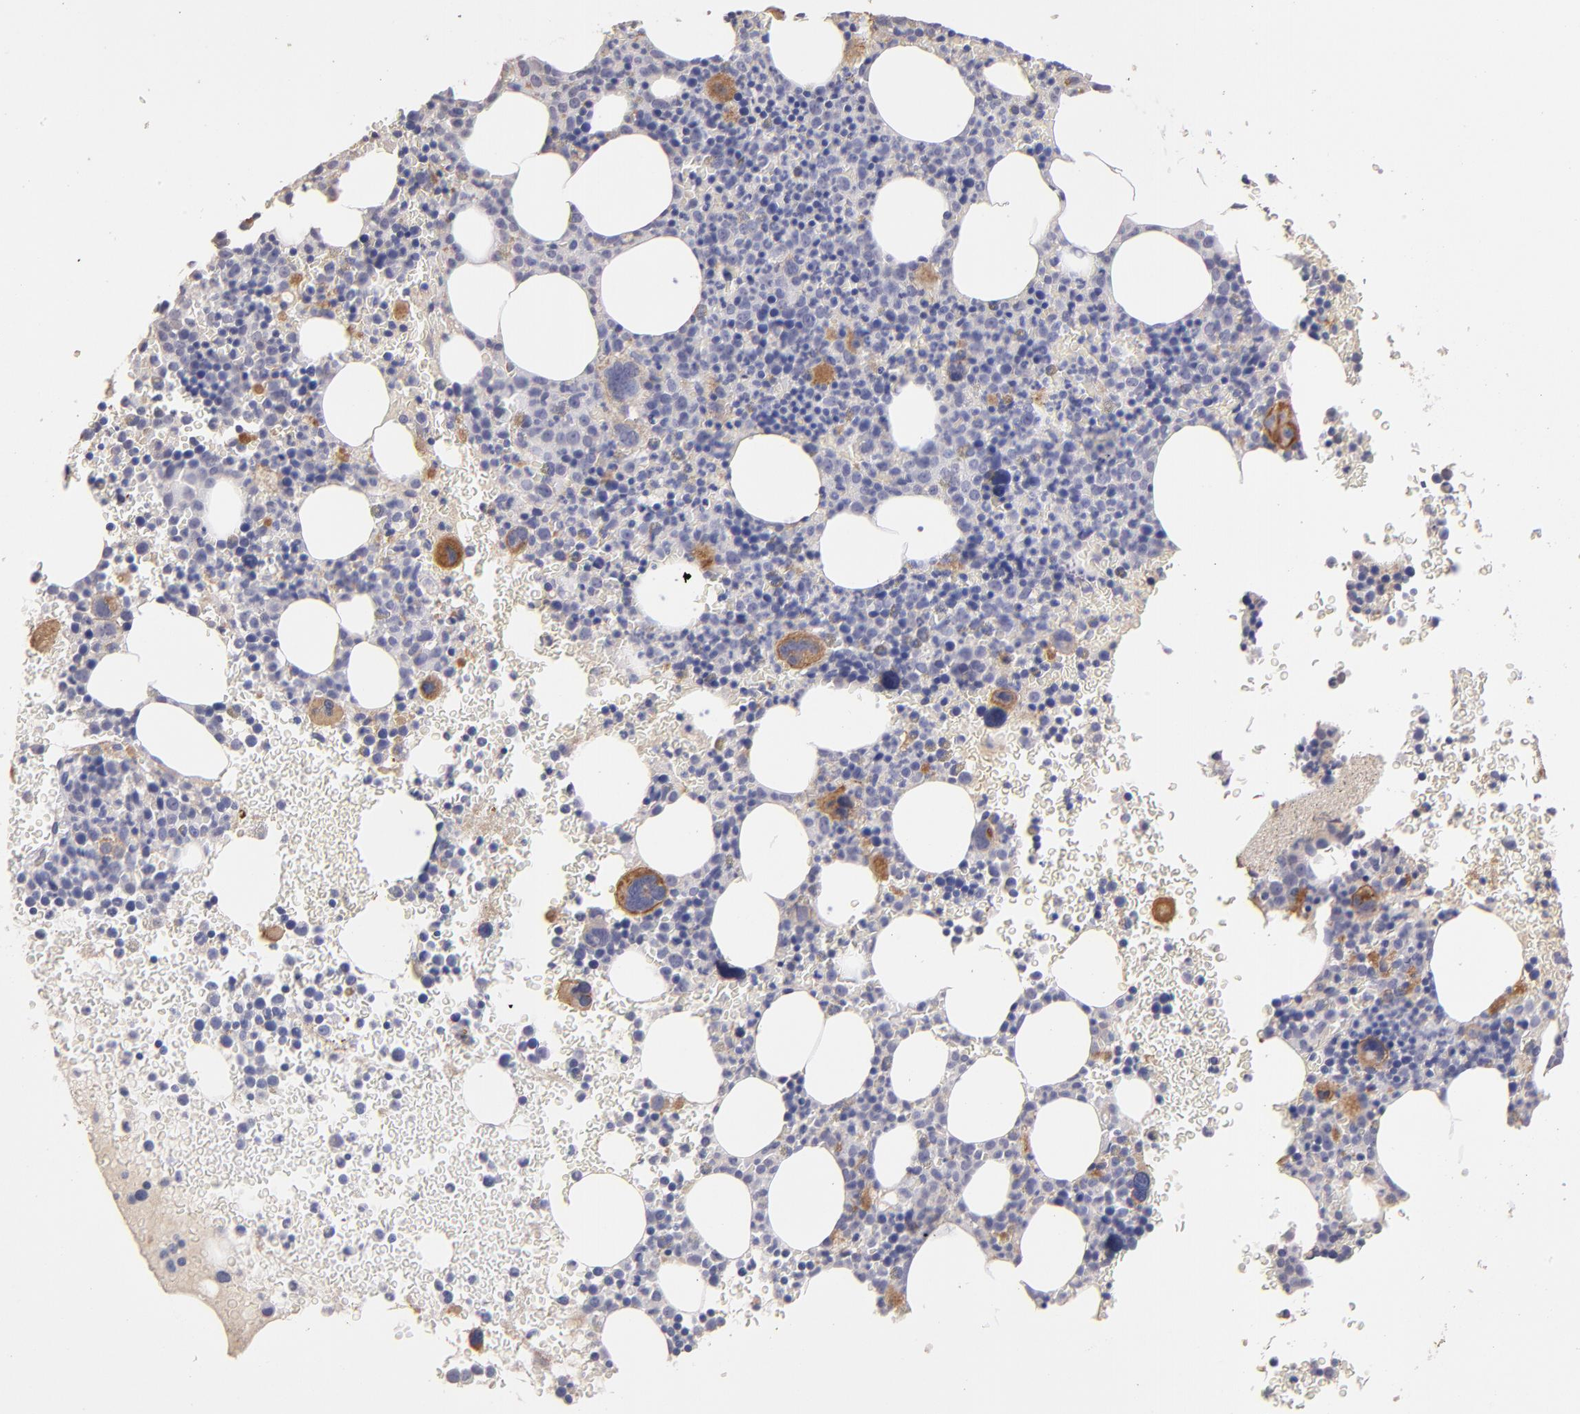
{"staining": {"intensity": "strong", "quantity": "<25%", "location": "cytoplasmic/membranous"}, "tissue": "bone marrow", "cell_type": "Hematopoietic cells", "image_type": "normal", "snomed": [{"axis": "morphology", "description": "Normal tissue, NOS"}, {"axis": "topography", "description": "Bone marrow"}], "caption": "A high-resolution micrograph shows immunohistochemistry (IHC) staining of unremarkable bone marrow, which exhibits strong cytoplasmic/membranous staining in approximately <25% of hematopoietic cells. The staining was performed using DAB (3,3'-diaminobenzidine), with brown indicating positive protein expression. Nuclei are stained blue with hematoxylin.", "gene": "GNAZ", "patient": {"sex": "male", "age": 68}}